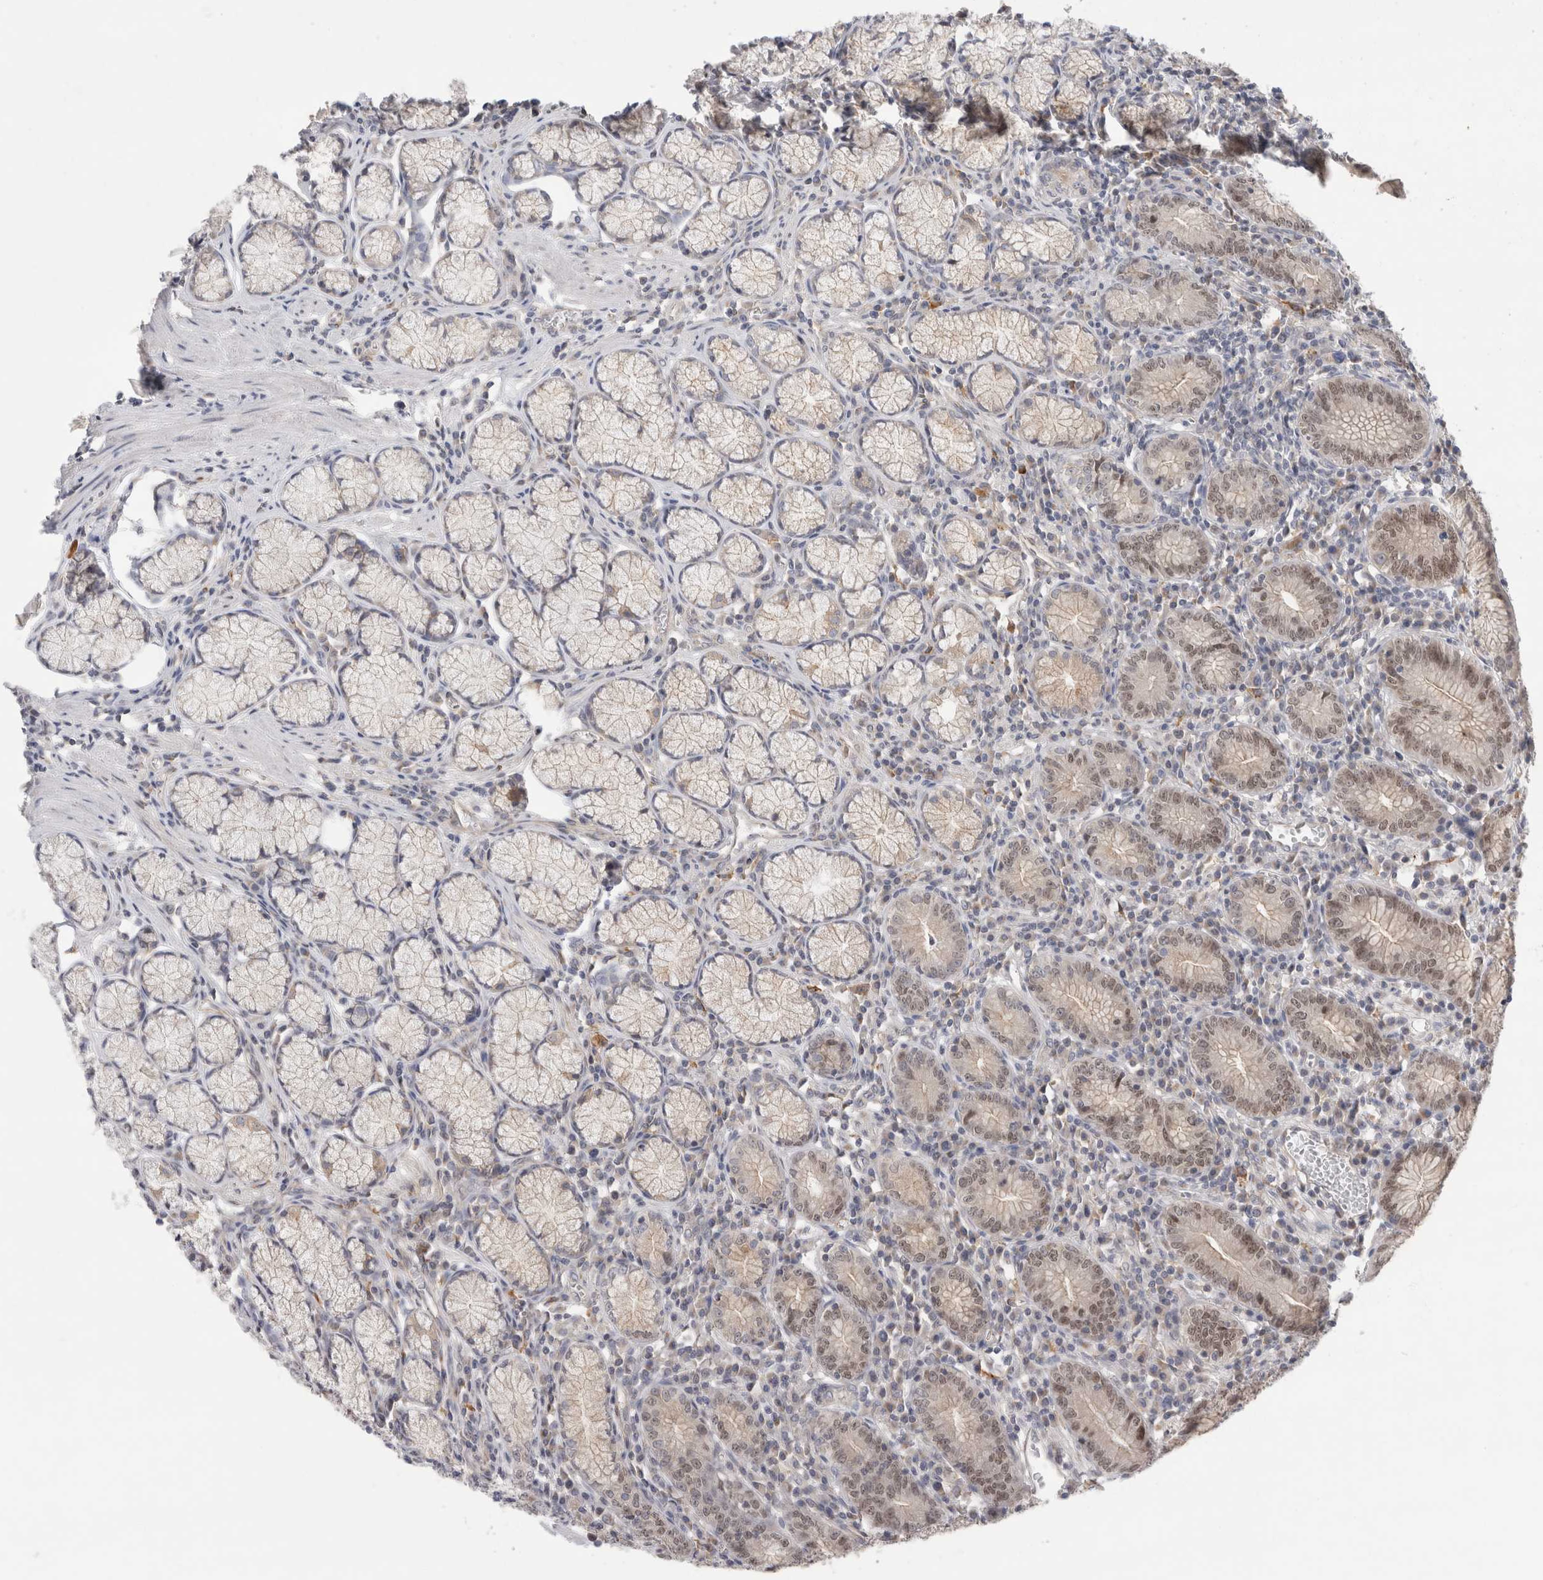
{"staining": {"intensity": "weak", "quantity": "<25%", "location": "nuclear"}, "tissue": "stomach", "cell_type": "Glandular cells", "image_type": "normal", "snomed": [{"axis": "morphology", "description": "Normal tissue, NOS"}, {"axis": "topography", "description": "Stomach"}], "caption": "Human stomach stained for a protein using IHC reveals no staining in glandular cells.", "gene": "SYTL5", "patient": {"sex": "male", "age": 55}}